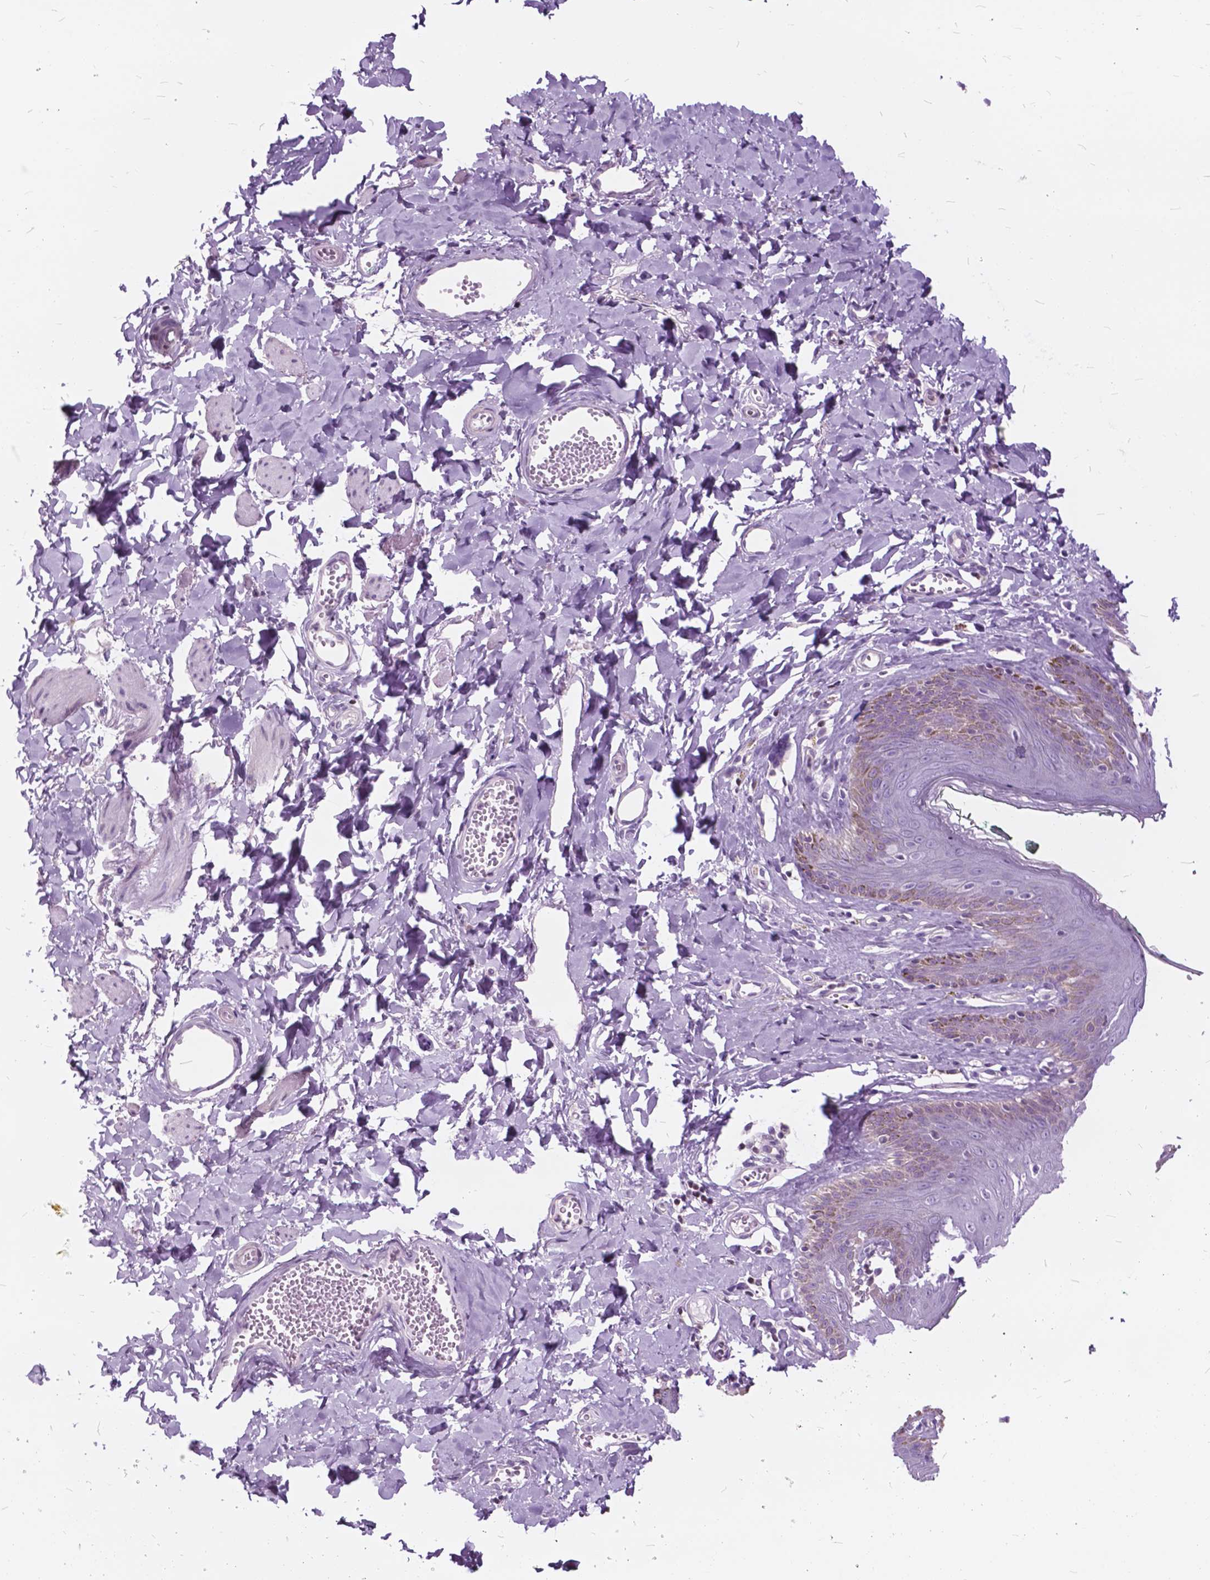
{"staining": {"intensity": "negative", "quantity": "none", "location": "none"}, "tissue": "skin", "cell_type": "Epidermal cells", "image_type": "normal", "snomed": [{"axis": "morphology", "description": "Normal tissue, NOS"}, {"axis": "topography", "description": "Vulva"}, {"axis": "topography", "description": "Peripheral nerve tissue"}], "caption": "DAB immunohistochemical staining of normal human skin shows no significant staining in epidermal cells.", "gene": "SP140", "patient": {"sex": "female", "age": 66}}